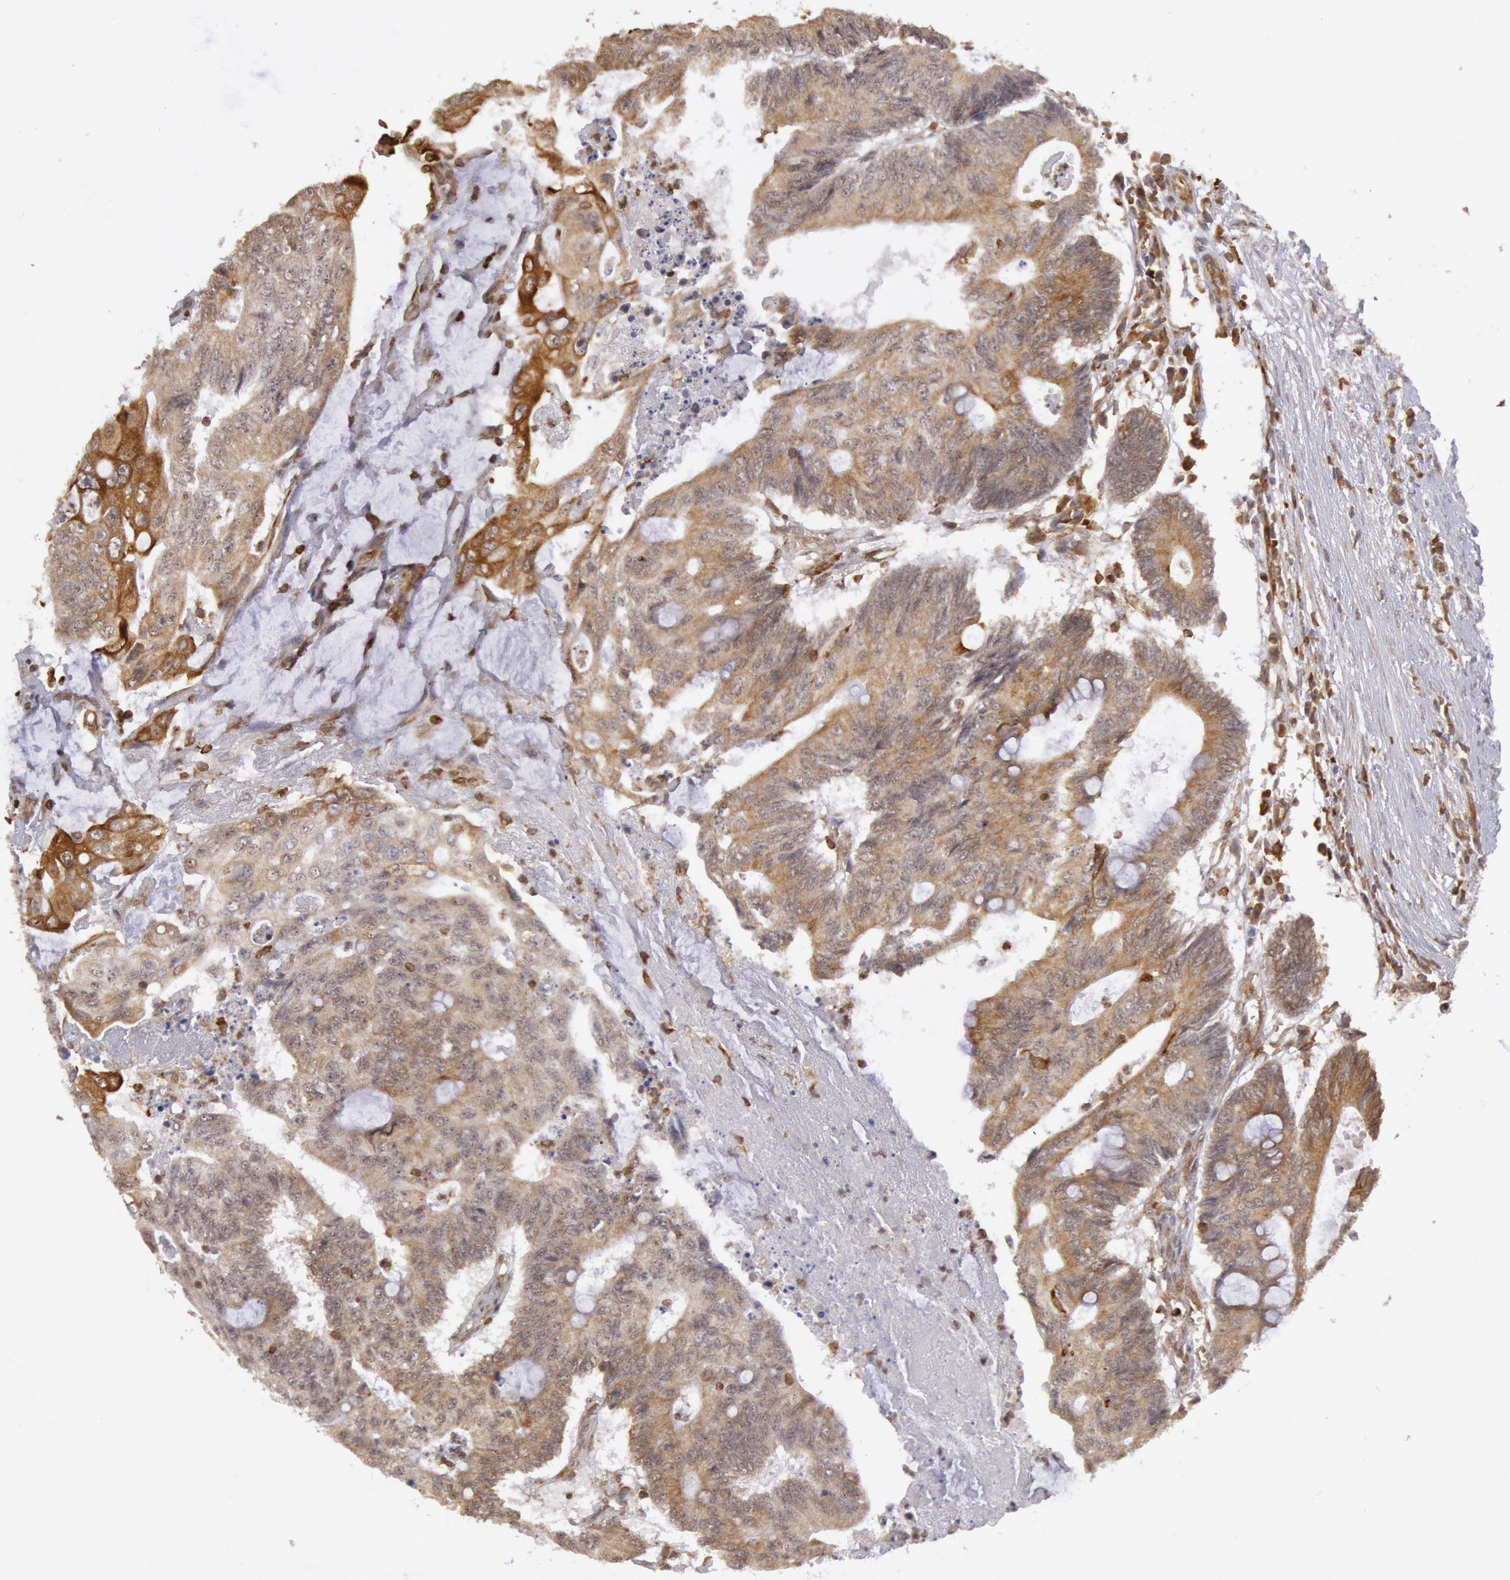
{"staining": {"intensity": "moderate", "quantity": ">75%", "location": "cytoplasmic/membranous"}, "tissue": "colorectal cancer", "cell_type": "Tumor cells", "image_type": "cancer", "snomed": [{"axis": "morphology", "description": "Adenocarcinoma, NOS"}, {"axis": "topography", "description": "Colon"}], "caption": "A high-resolution image shows immunohistochemistry (IHC) staining of colorectal adenocarcinoma, which exhibits moderate cytoplasmic/membranous expression in about >75% of tumor cells.", "gene": "TAP2", "patient": {"sex": "male", "age": 65}}